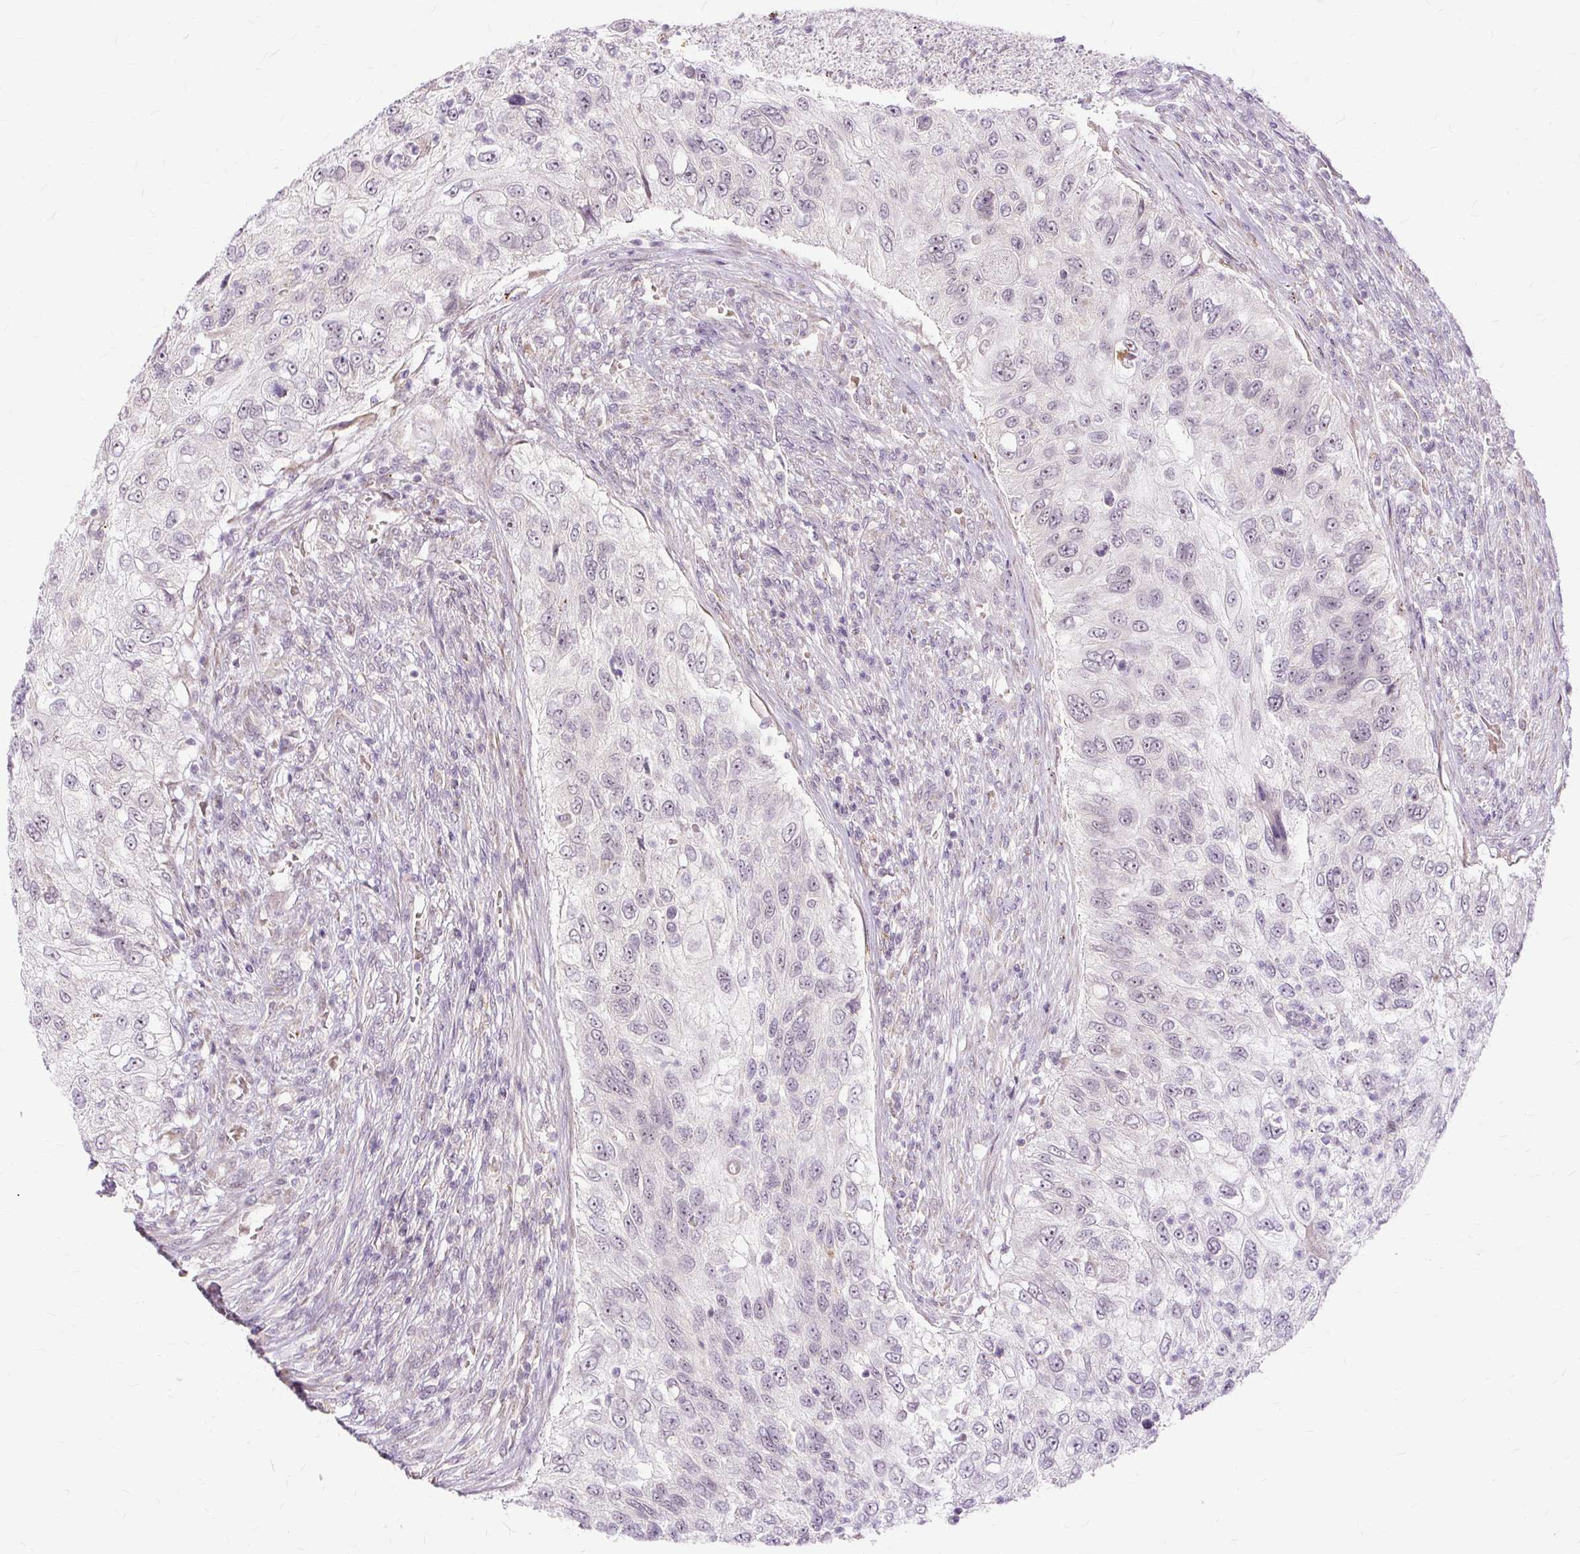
{"staining": {"intensity": "weak", "quantity": "25%-75%", "location": "nuclear"}, "tissue": "urothelial cancer", "cell_type": "Tumor cells", "image_type": "cancer", "snomed": [{"axis": "morphology", "description": "Urothelial carcinoma, High grade"}, {"axis": "topography", "description": "Urinary bladder"}], "caption": "Immunohistochemical staining of urothelial cancer shows weak nuclear protein staining in approximately 25%-75% of tumor cells.", "gene": "MMACHC", "patient": {"sex": "female", "age": 60}}